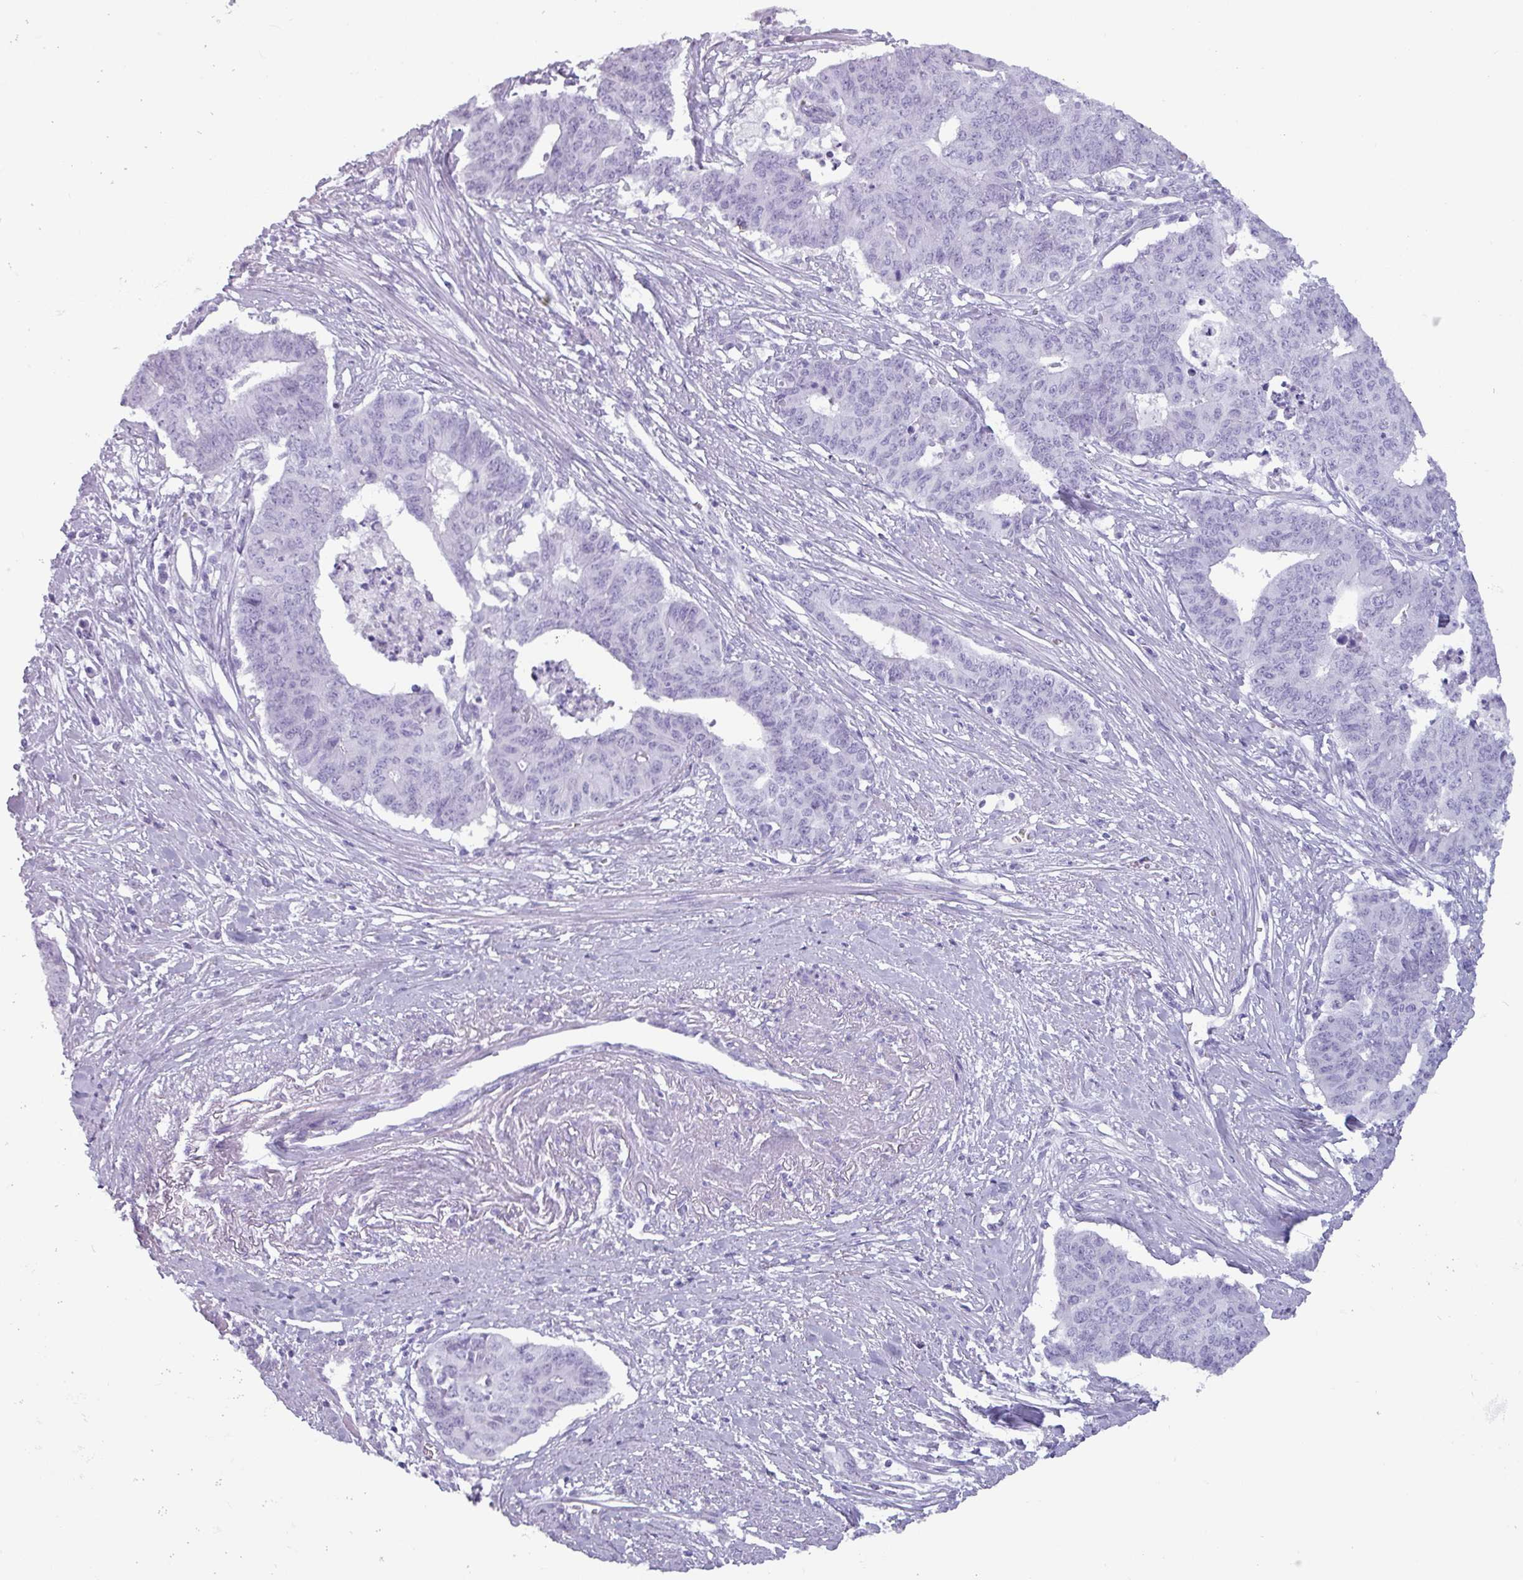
{"staining": {"intensity": "negative", "quantity": "none", "location": "none"}, "tissue": "endometrial cancer", "cell_type": "Tumor cells", "image_type": "cancer", "snomed": [{"axis": "morphology", "description": "Adenocarcinoma, NOS"}, {"axis": "topography", "description": "Endometrium"}], "caption": "A micrograph of human adenocarcinoma (endometrial) is negative for staining in tumor cells.", "gene": "CRYBB2", "patient": {"sex": "female", "age": 59}}